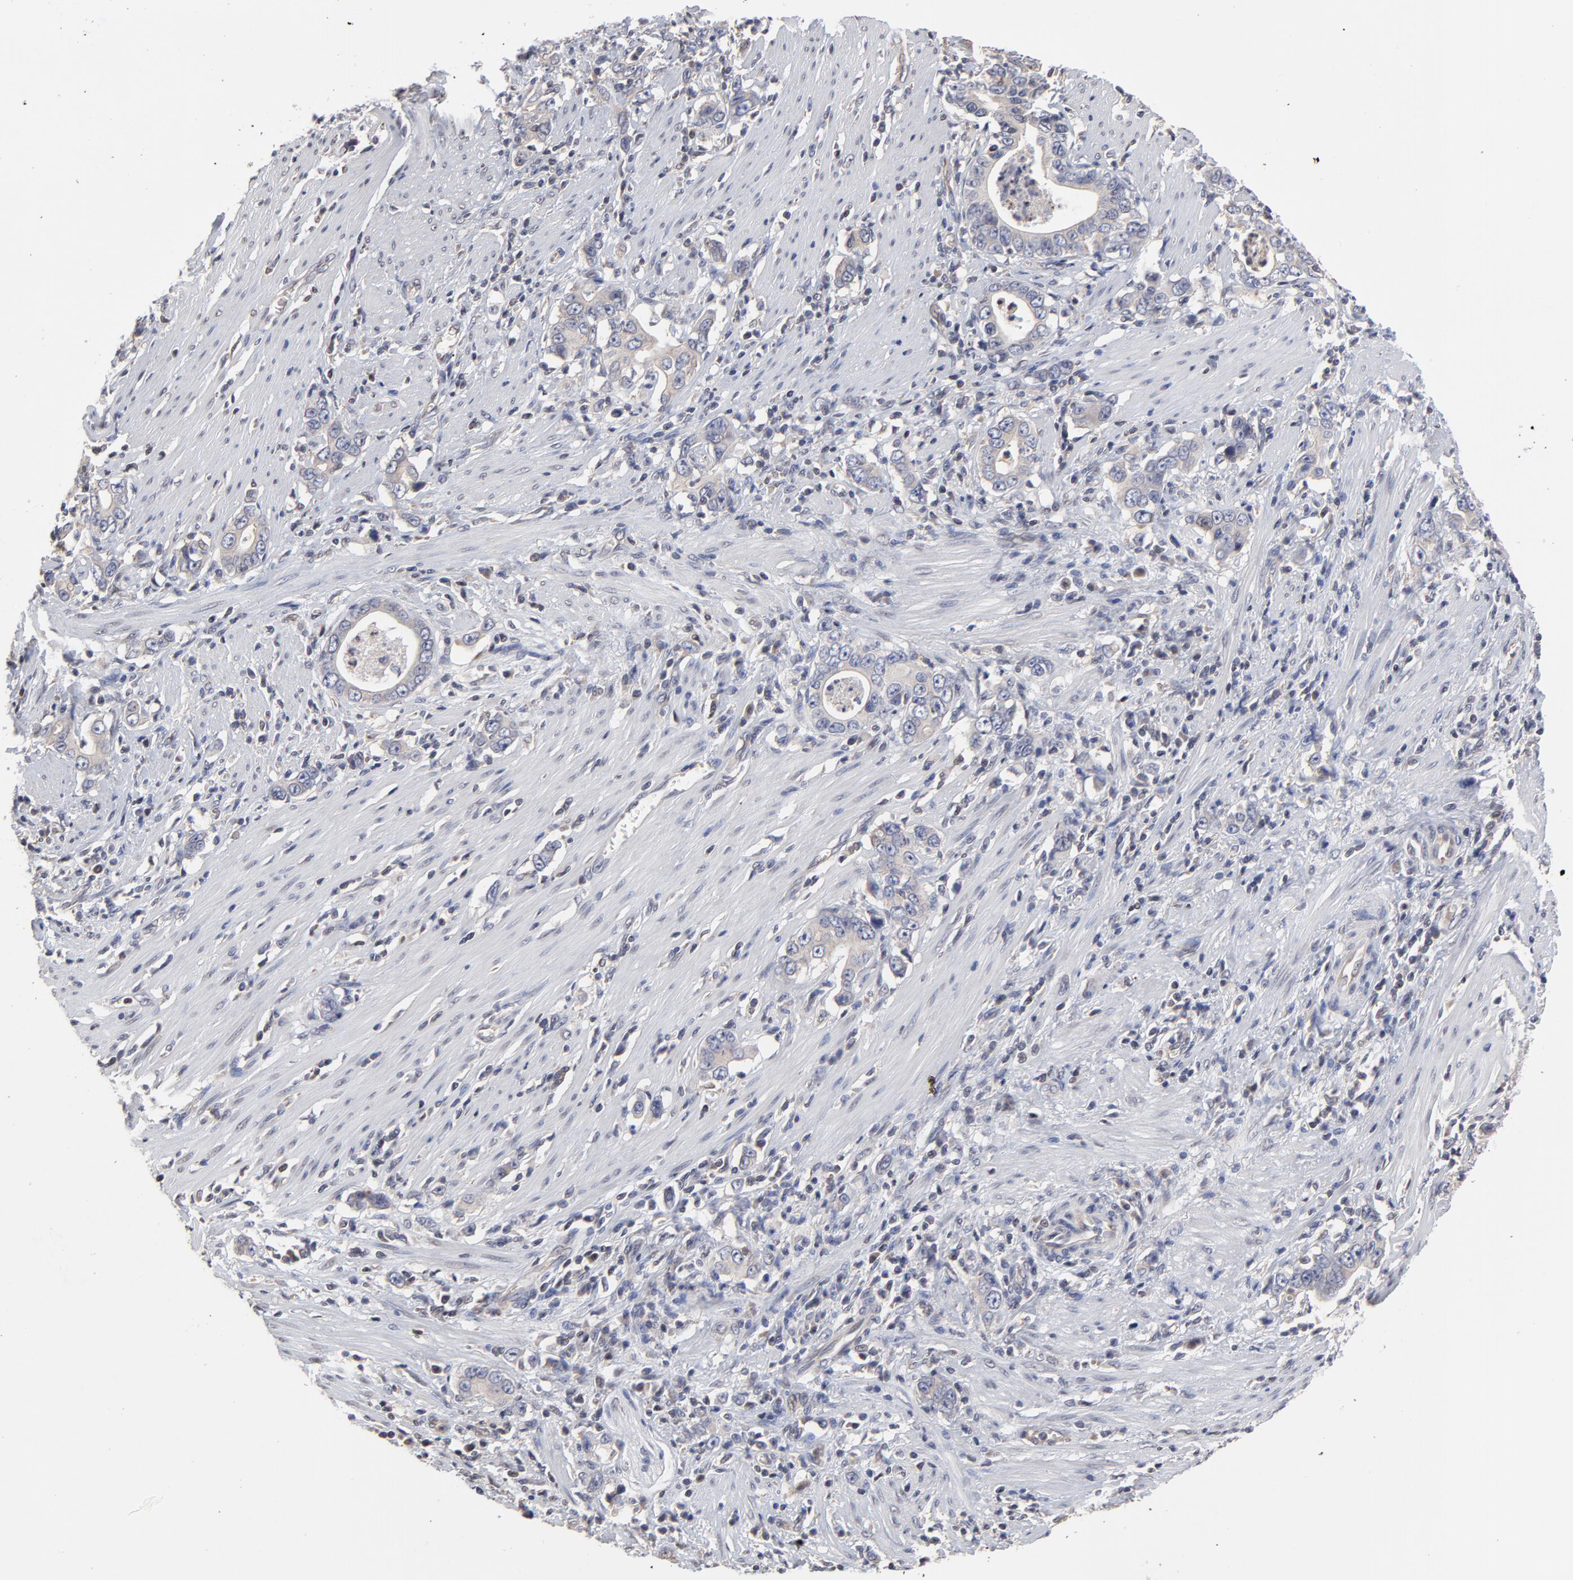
{"staining": {"intensity": "weak", "quantity": ">75%", "location": "cytoplasmic/membranous"}, "tissue": "stomach cancer", "cell_type": "Tumor cells", "image_type": "cancer", "snomed": [{"axis": "morphology", "description": "Adenocarcinoma, NOS"}, {"axis": "topography", "description": "Stomach, lower"}], "caption": "Adenocarcinoma (stomach) stained with IHC demonstrates weak cytoplasmic/membranous expression in approximately >75% of tumor cells.", "gene": "ZNF157", "patient": {"sex": "female", "age": 72}}